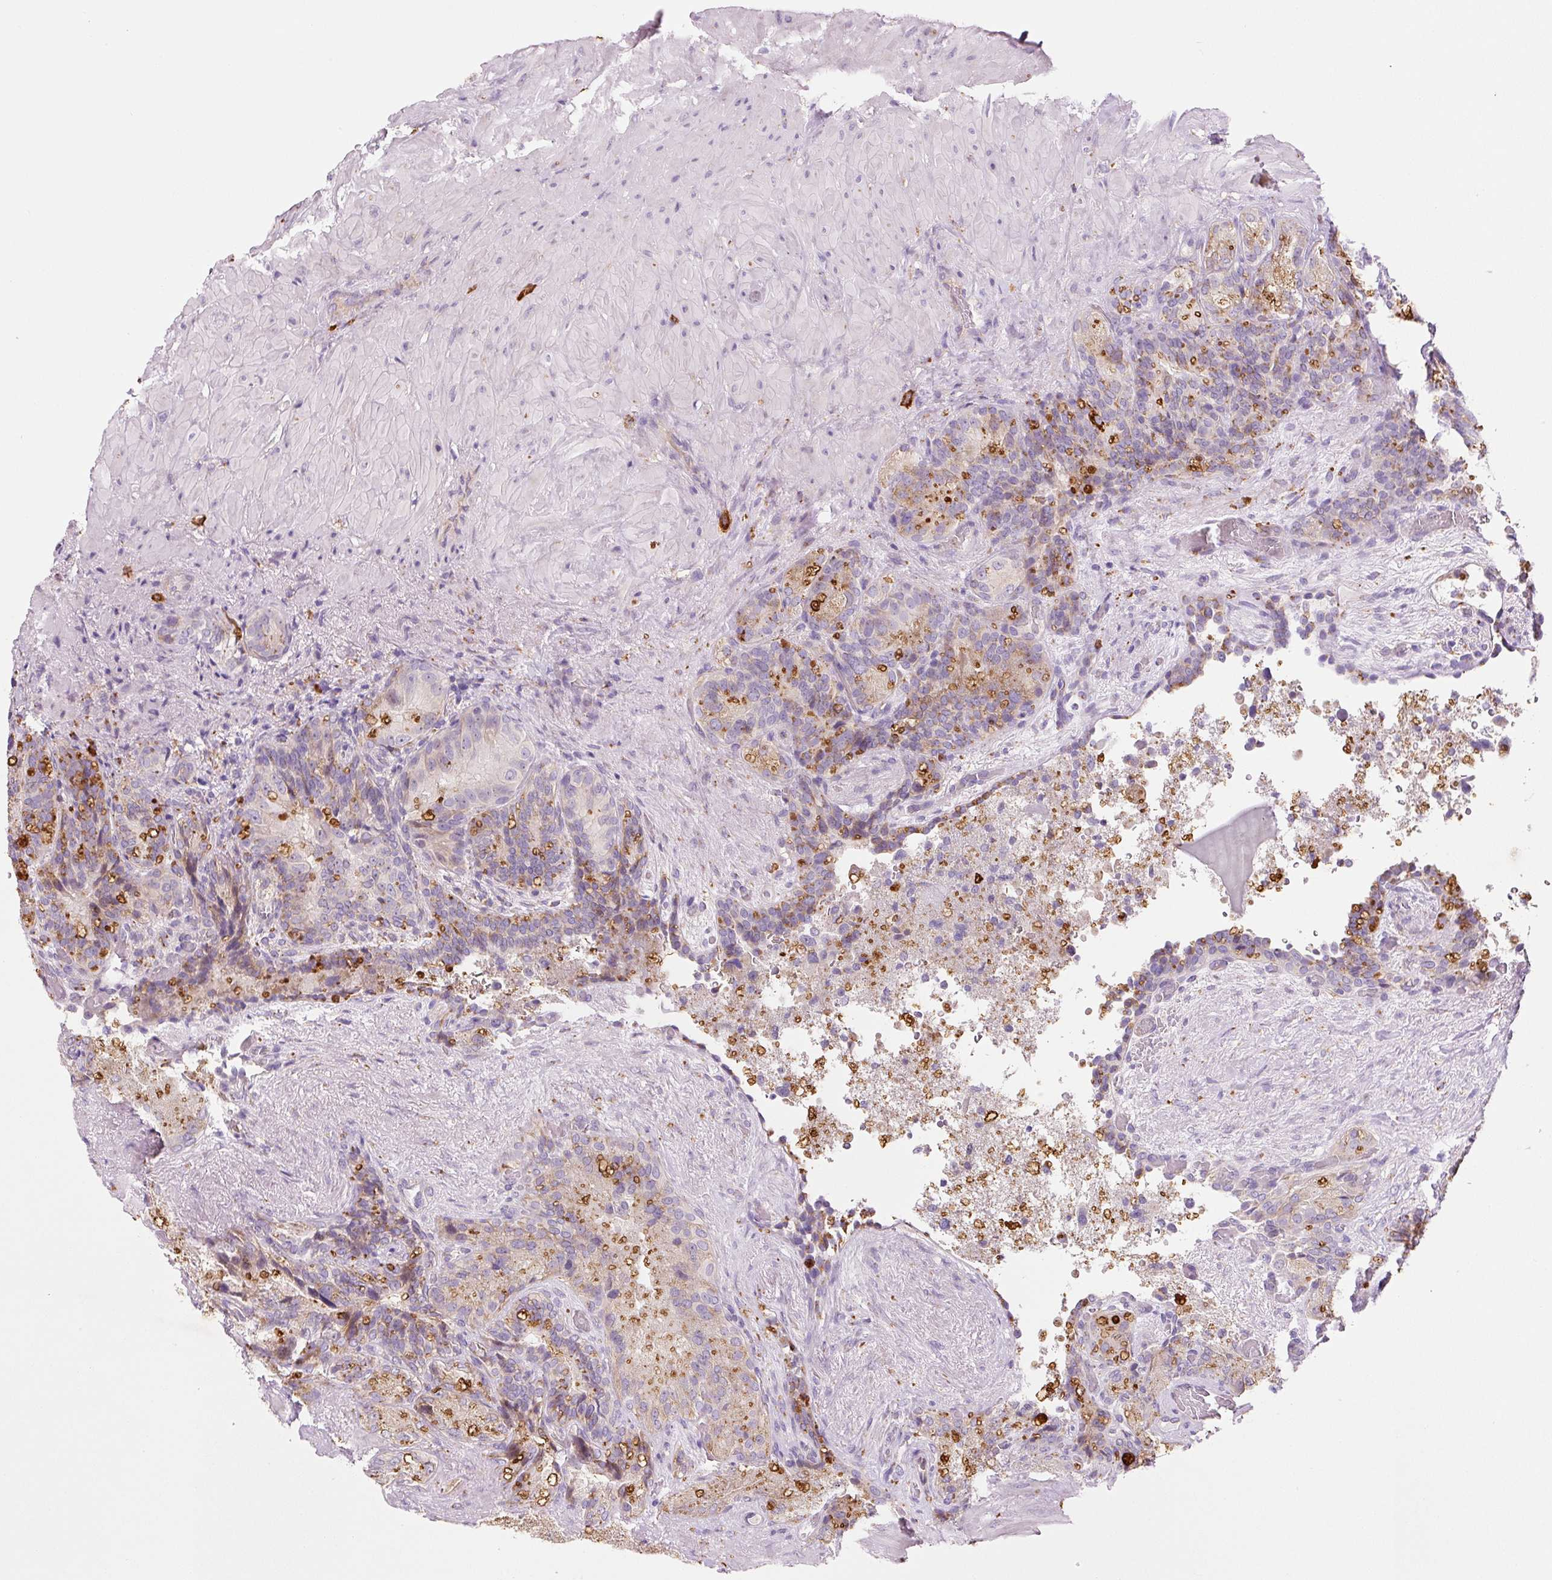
{"staining": {"intensity": "moderate", "quantity": ">75%", "location": "cytoplasmic/membranous"}, "tissue": "seminal vesicle", "cell_type": "Glandular cells", "image_type": "normal", "snomed": [{"axis": "morphology", "description": "Normal tissue, NOS"}, {"axis": "topography", "description": "Seminal veicle"}], "caption": "A brown stain highlights moderate cytoplasmic/membranous expression of a protein in glandular cells of benign seminal vesicle.", "gene": "TMC8", "patient": {"sex": "male", "age": 69}}